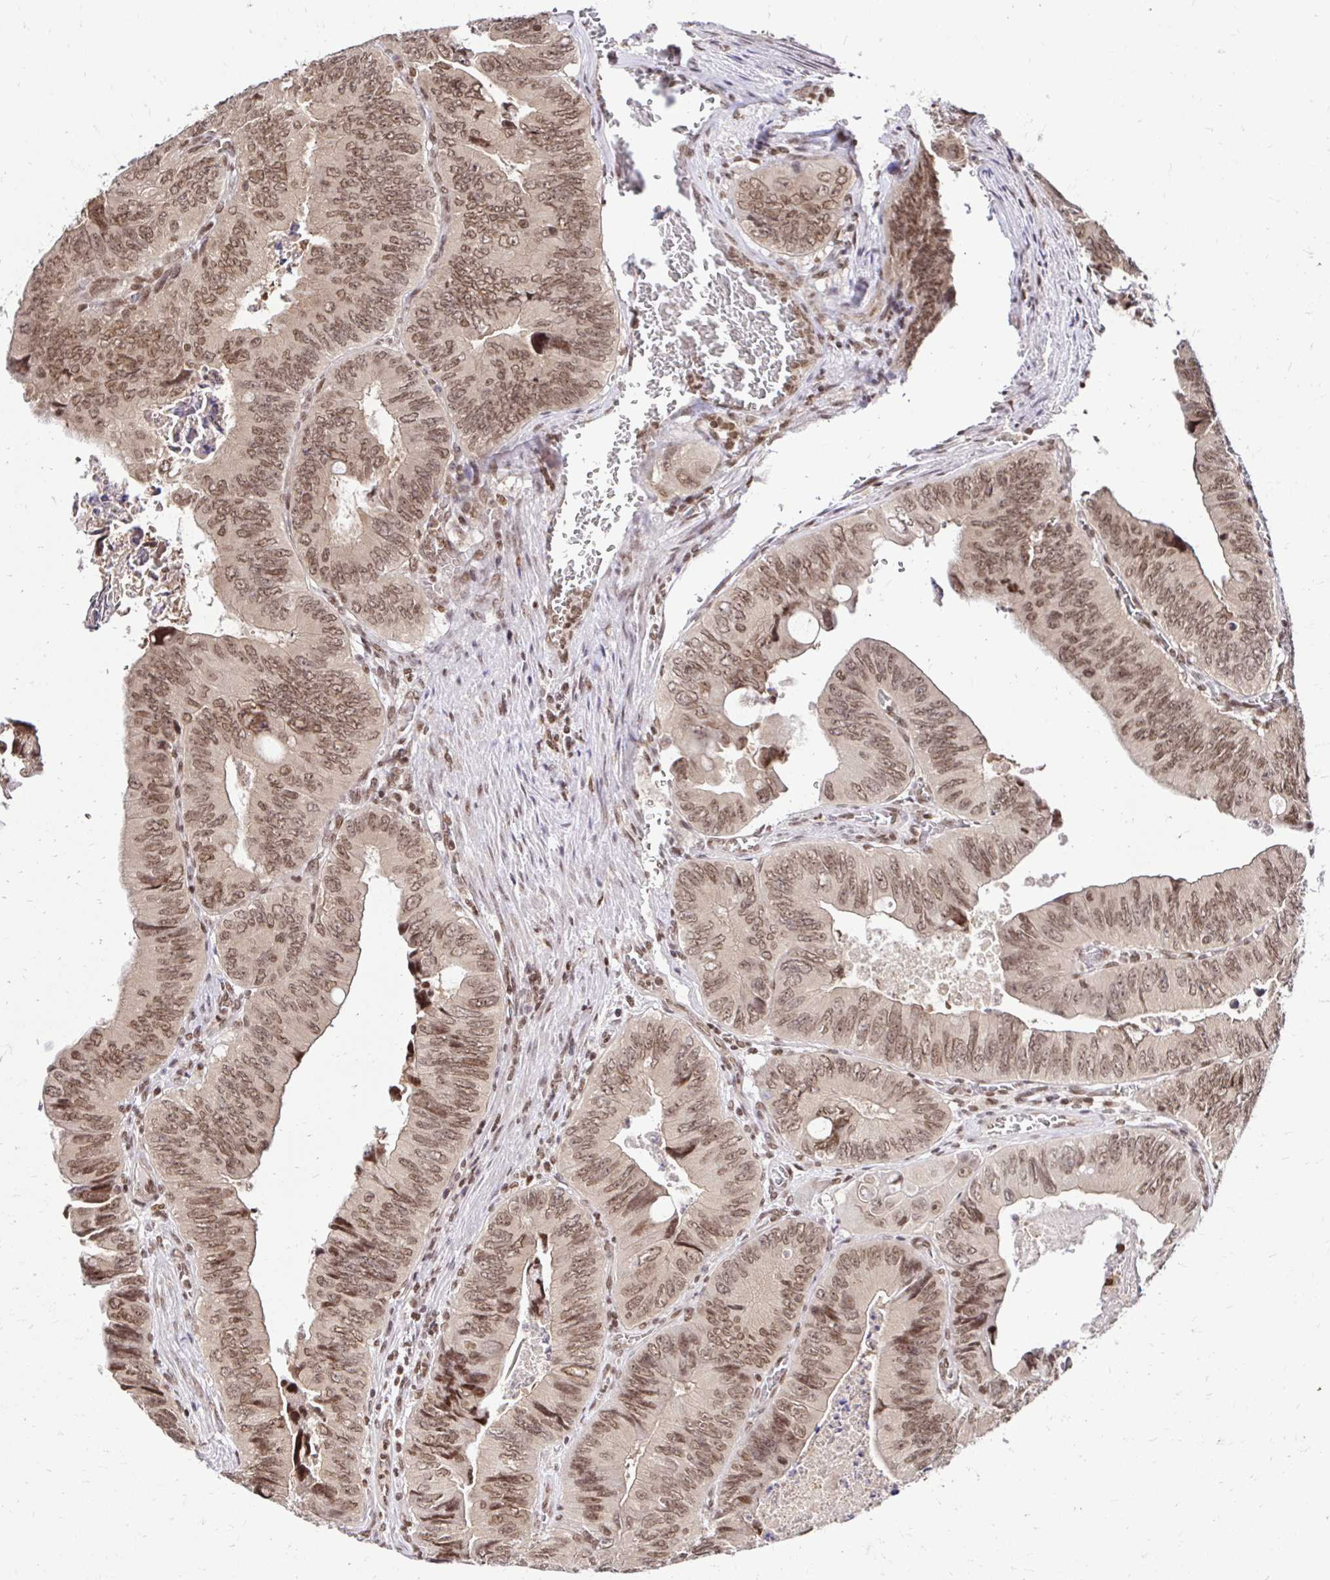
{"staining": {"intensity": "moderate", "quantity": ">75%", "location": "nuclear"}, "tissue": "colorectal cancer", "cell_type": "Tumor cells", "image_type": "cancer", "snomed": [{"axis": "morphology", "description": "Adenocarcinoma, NOS"}, {"axis": "topography", "description": "Colon"}], "caption": "Adenocarcinoma (colorectal) stained with a protein marker exhibits moderate staining in tumor cells.", "gene": "GLYR1", "patient": {"sex": "female", "age": 84}}